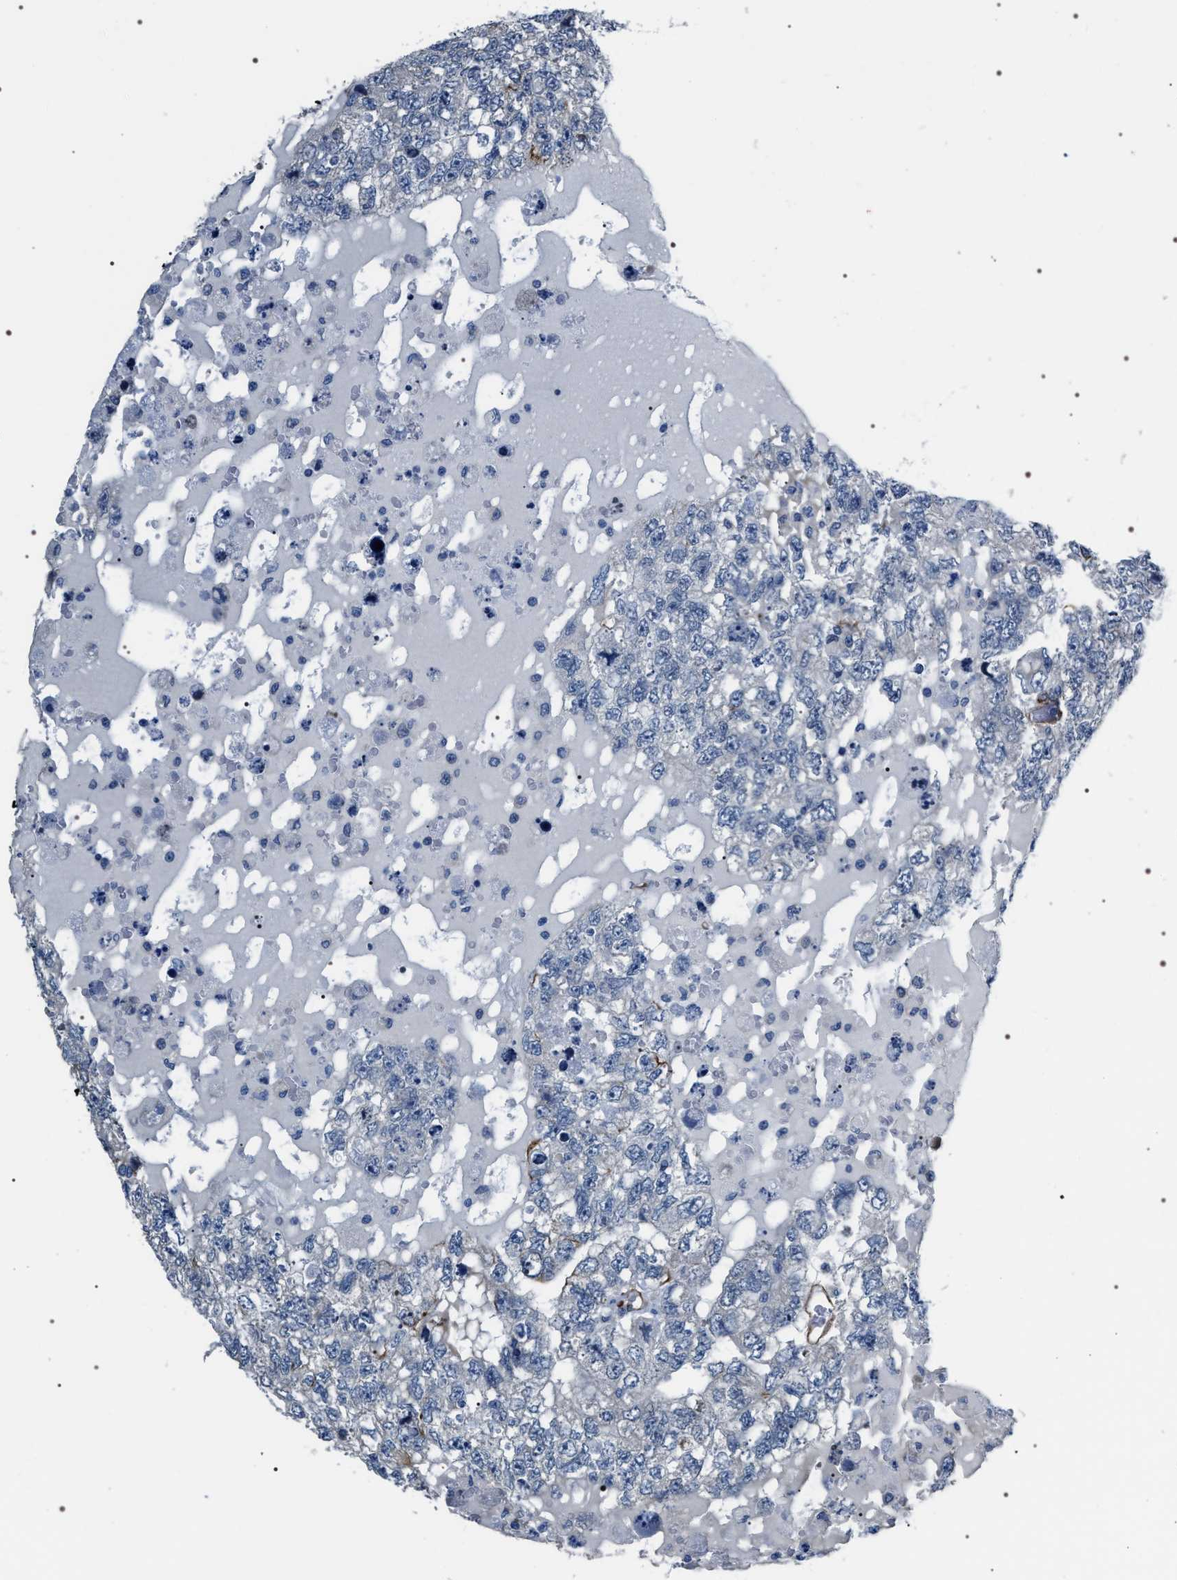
{"staining": {"intensity": "negative", "quantity": "none", "location": "none"}, "tissue": "testis cancer", "cell_type": "Tumor cells", "image_type": "cancer", "snomed": [{"axis": "morphology", "description": "Carcinoma, Embryonal, NOS"}, {"axis": "topography", "description": "Testis"}], "caption": "Human embryonal carcinoma (testis) stained for a protein using IHC exhibits no staining in tumor cells.", "gene": "PKD1L1", "patient": {"sex": "male", "age": 36}}